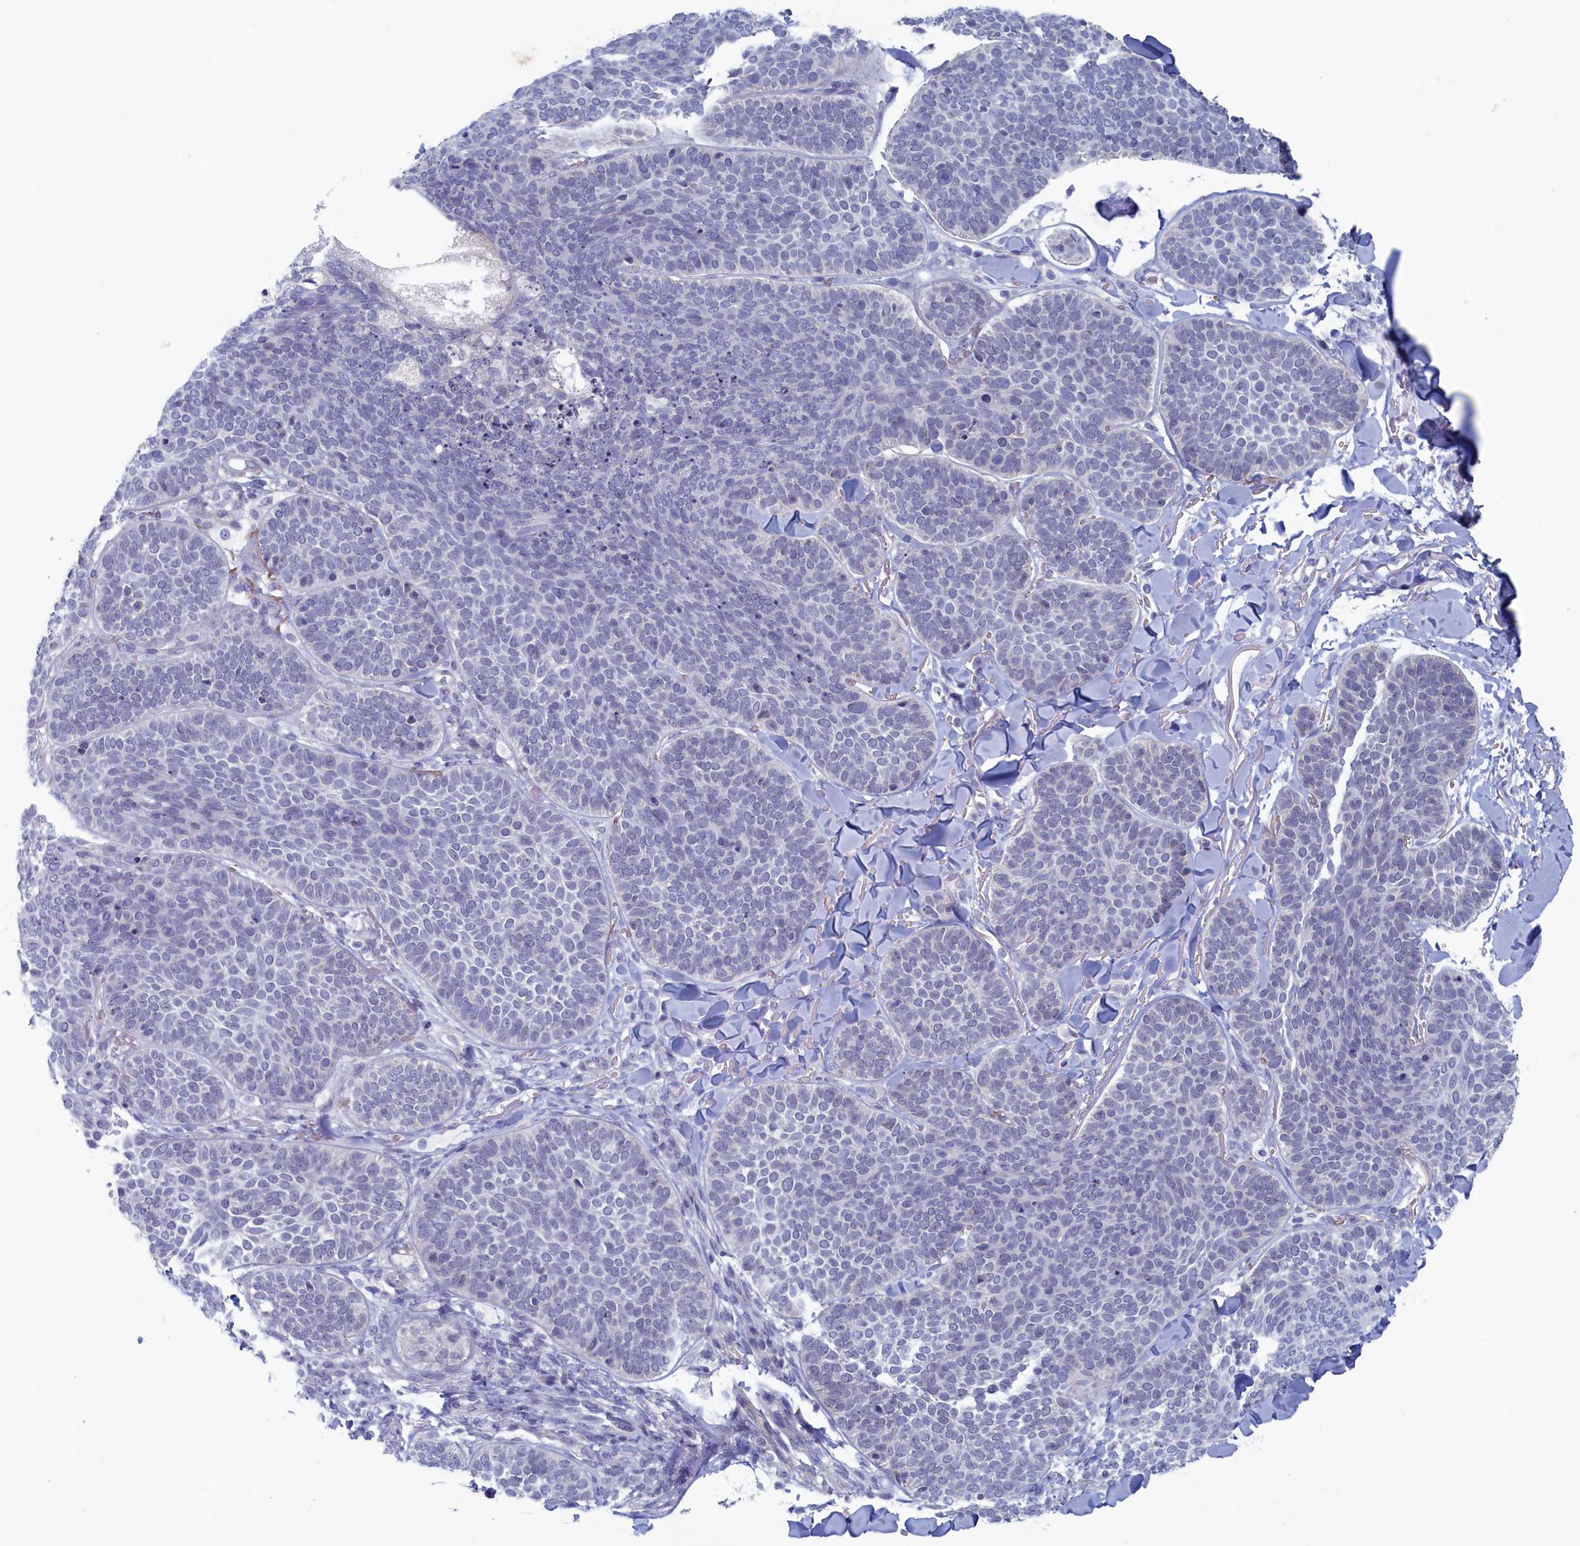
{"staining": {"intensity": "negative", "quantity": "none", "location": "none"}, "tissue": "skin cancer", "cell_type": "Tumor cells", "image_type": "cancer", "snomed": [{"axis": "morphology", "description": "Basal cell carcinoma"}, {"axis": "topography", "description": "Skin"}], "caption": "The micrograph demonstrates no significant staining in tumor cells of skin cancer.", "gene": "WDR76", "patient": {"sex": "male", "age": 85}}